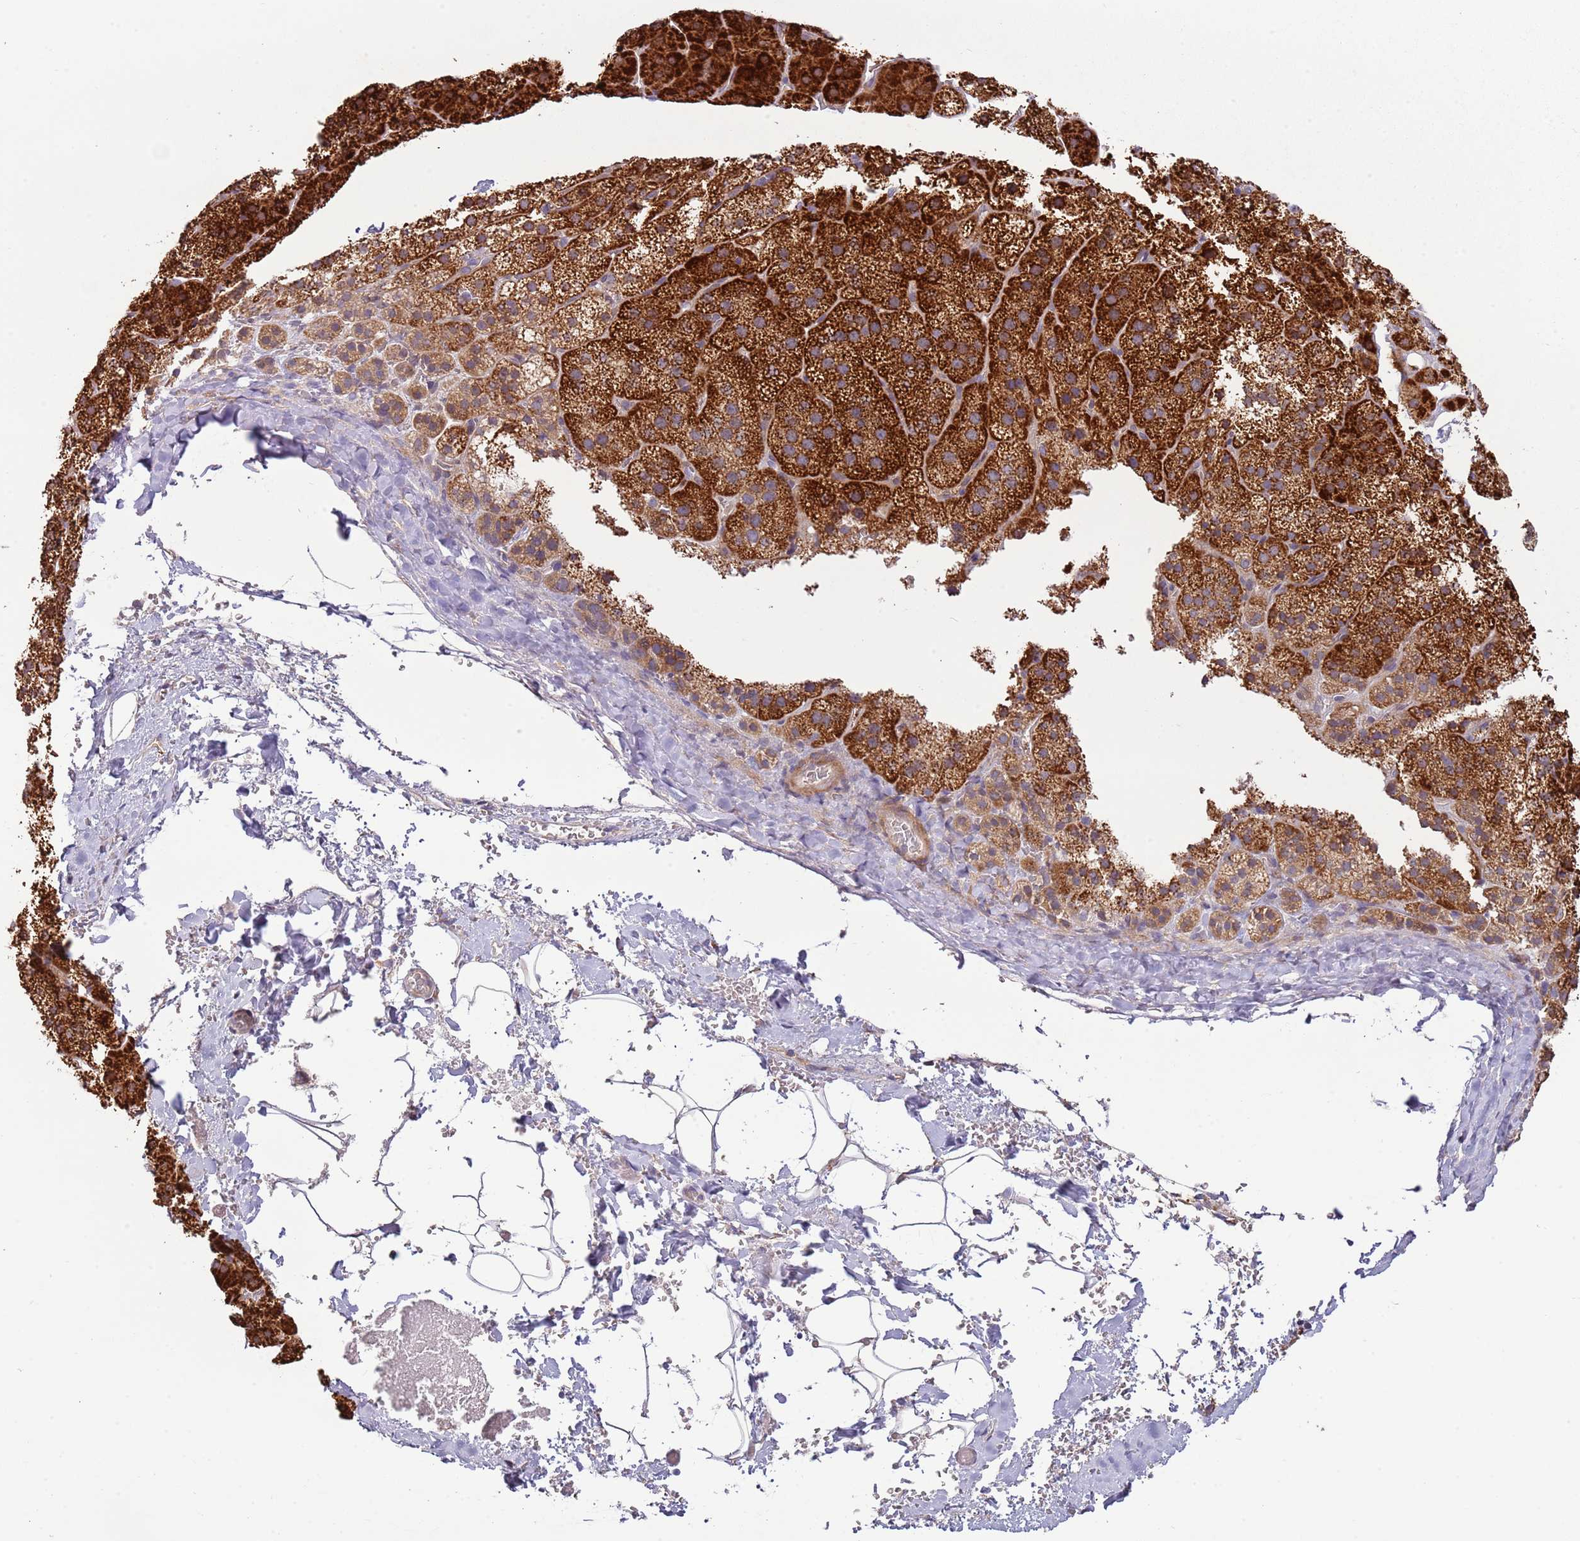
{"staining": {"intensity": "strong", "quantity": ">75%", "location": "cytoplasmic/membranous"}, "tissue": "adrenal gland", "cell_type": "Glandular cells", "image_type": "normal", "snomed": [{"axis": "morphology", "description": "Normal tissue, NOS"}, {"axis": "topography", "description": "Adrenal gland"}], "caption": "The image exhibits a brown stain indicating the presence of a protein in the cytoplasmic/membranous of glandular cells in adrenal gland. The staining was performed using DAB (3,3'-diaminobenzidine), with brown indicating positive protein expression. Nuclei are stained blue with hematoxylin.", "gene": "DTD2", "patient": {"sex": "female", "age": 44}}